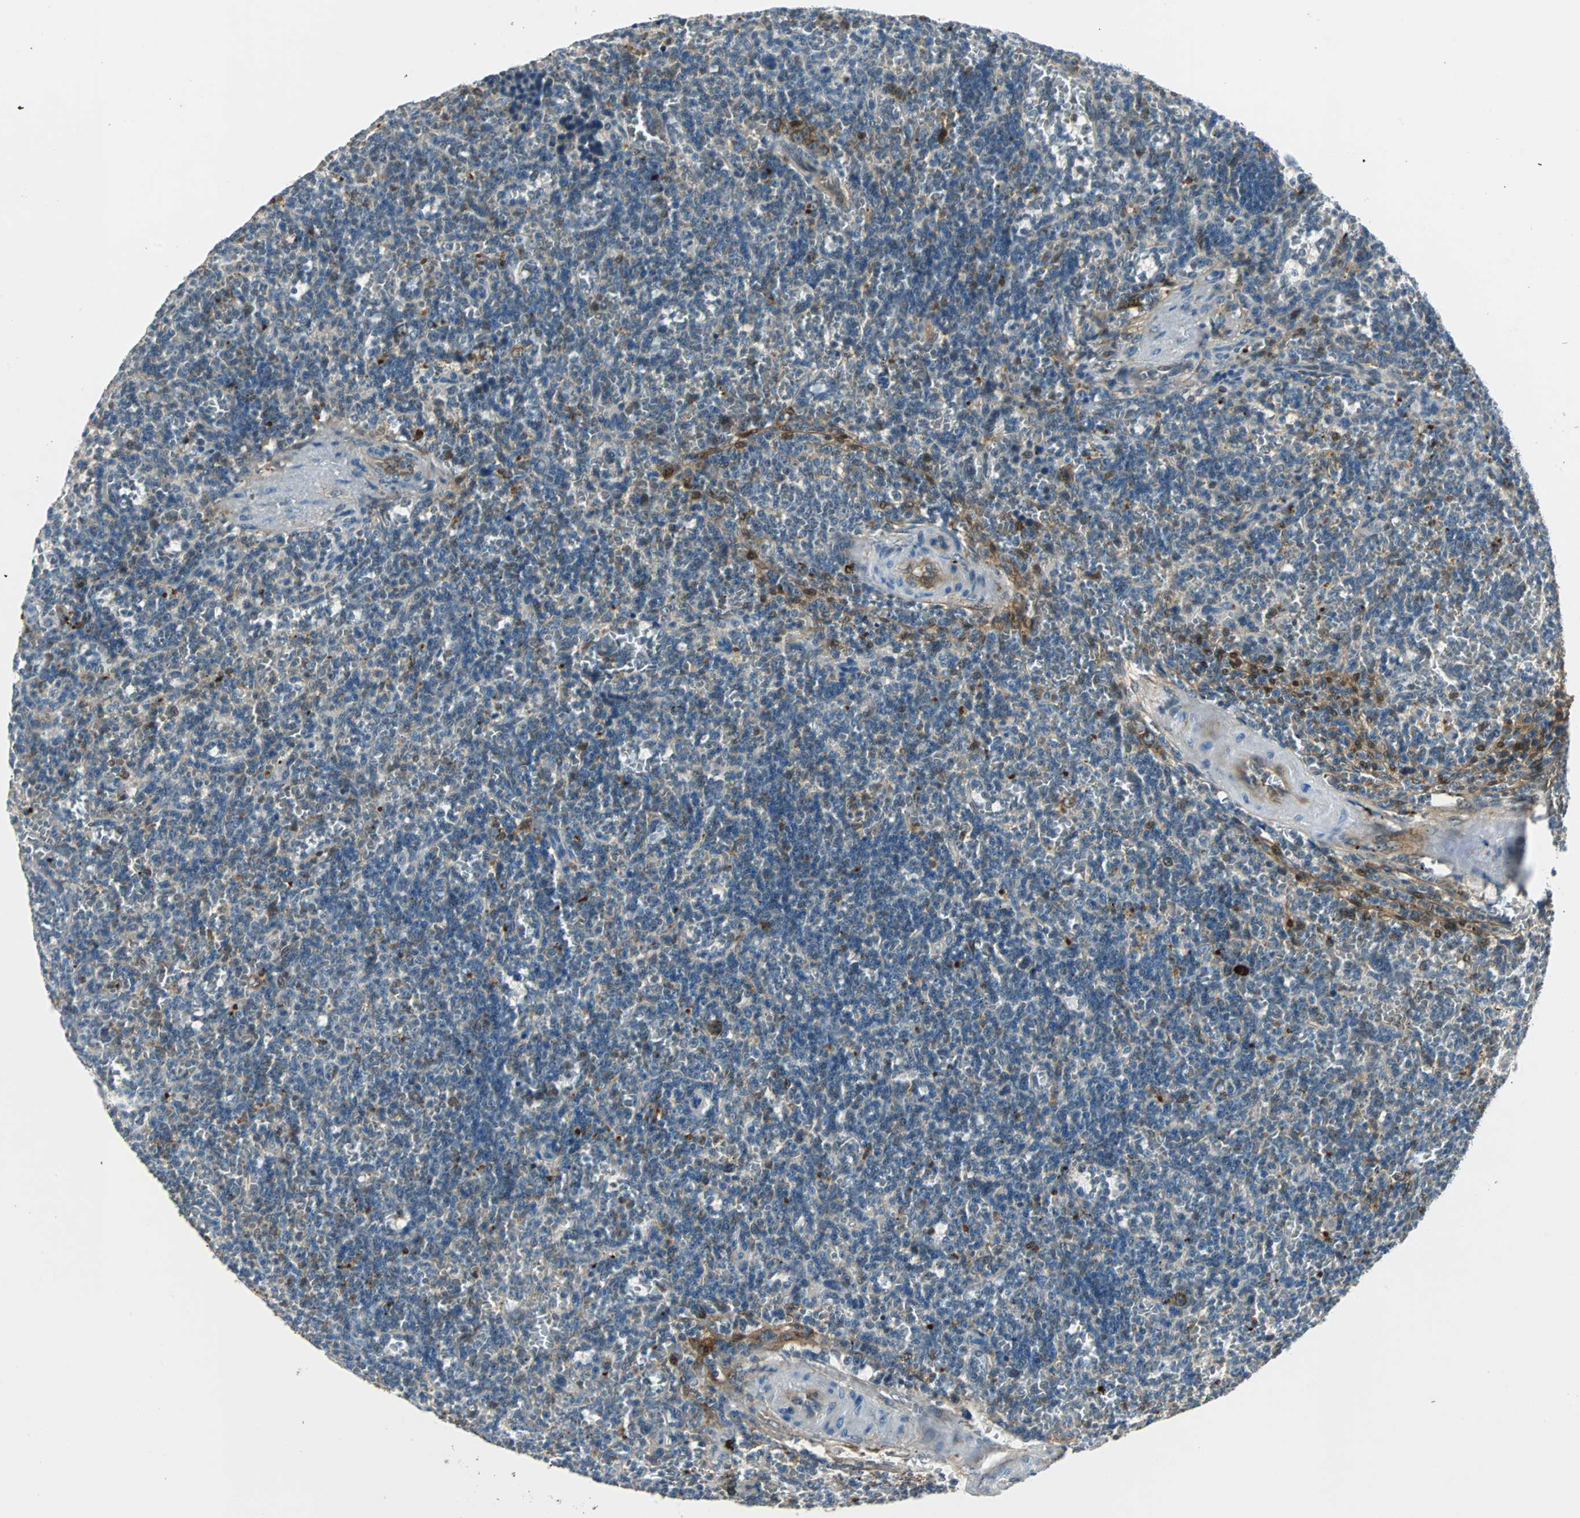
{"staining": {"intensity": "weak", "quantity": "25%-75%", "location": "cytoplasmic/membranous"}, "tissue": "lymphoma", "cell_type": "Tumor cells", "image_type": "cancer", "snomed": [{"axis": "morphology", "description": "Malignant lymphoma, non-Hodgkin's type, Low grade"}, {"axis": "topography", "description": "Spleen"}], "caption": "Immunohistochemistry (DAB) staining of lymphoma demonstrates weak cytoplasmic/membranous protein staining in about 25%-75% of tumor cells.", "gene": "FHL2", "patient": {"sex": "male", "age": 73}}